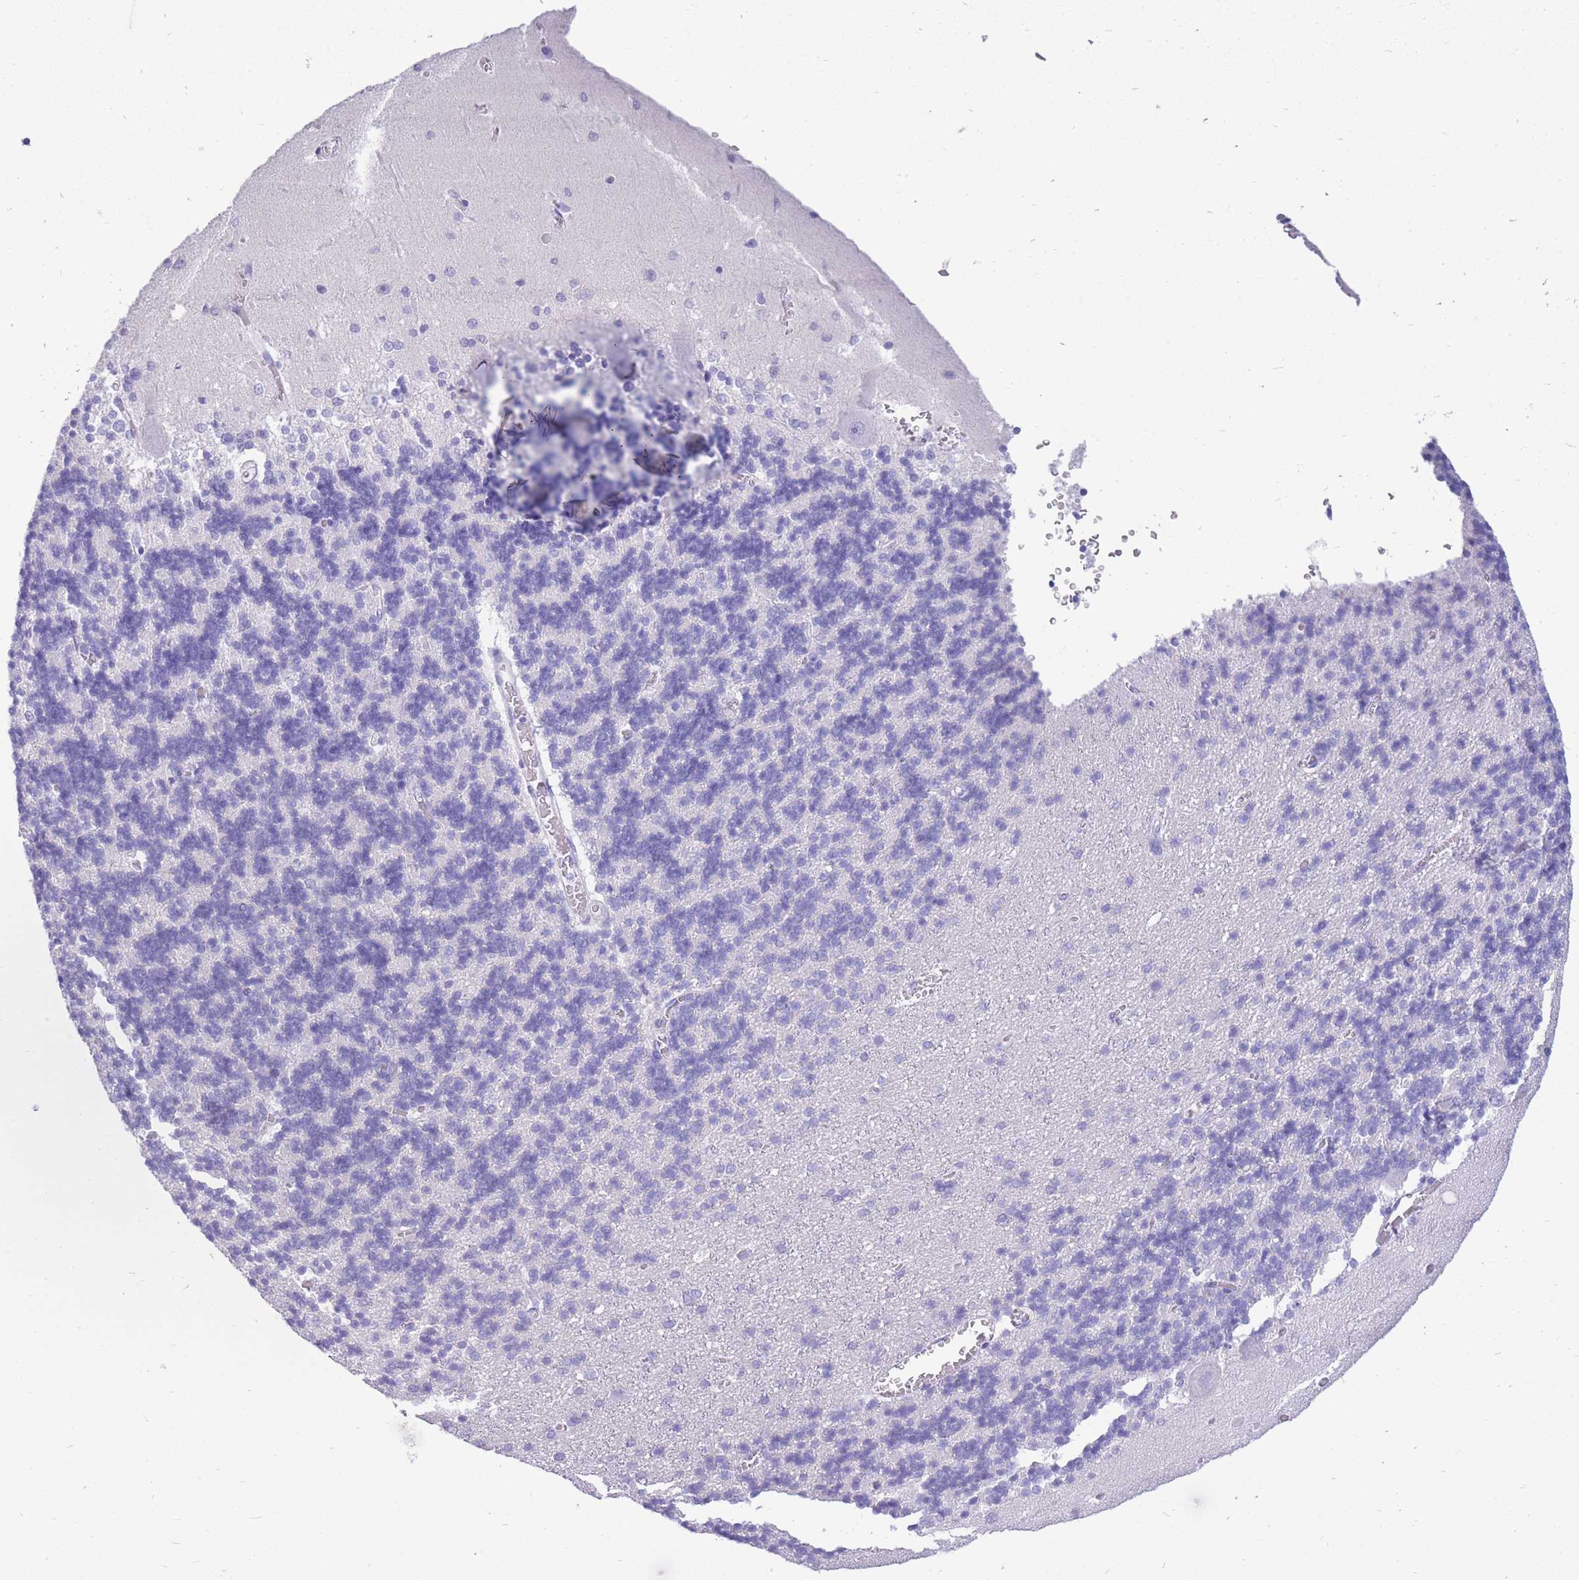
{"staining": {"intensity": "negative", "quantity": "none", "location": "none"}, "tissue": "cerebellum", "cell_type": "Cells in granular layer", "image_type": "normal", "snomed": [{"axis": "morphology", "description": "Normal tissue, NOS"}, {"axis": "topography", "description": "Cerebellum"}], "caption": "This photomicrograph is of normal cerebellum stained with immunohistochemistry to label a protein in brown with the nuclei are counter-stained blue. There is no expression in cells in granular layer.", "gene": "ZFP62", "patient": {"sex": "male", "age": 37}}